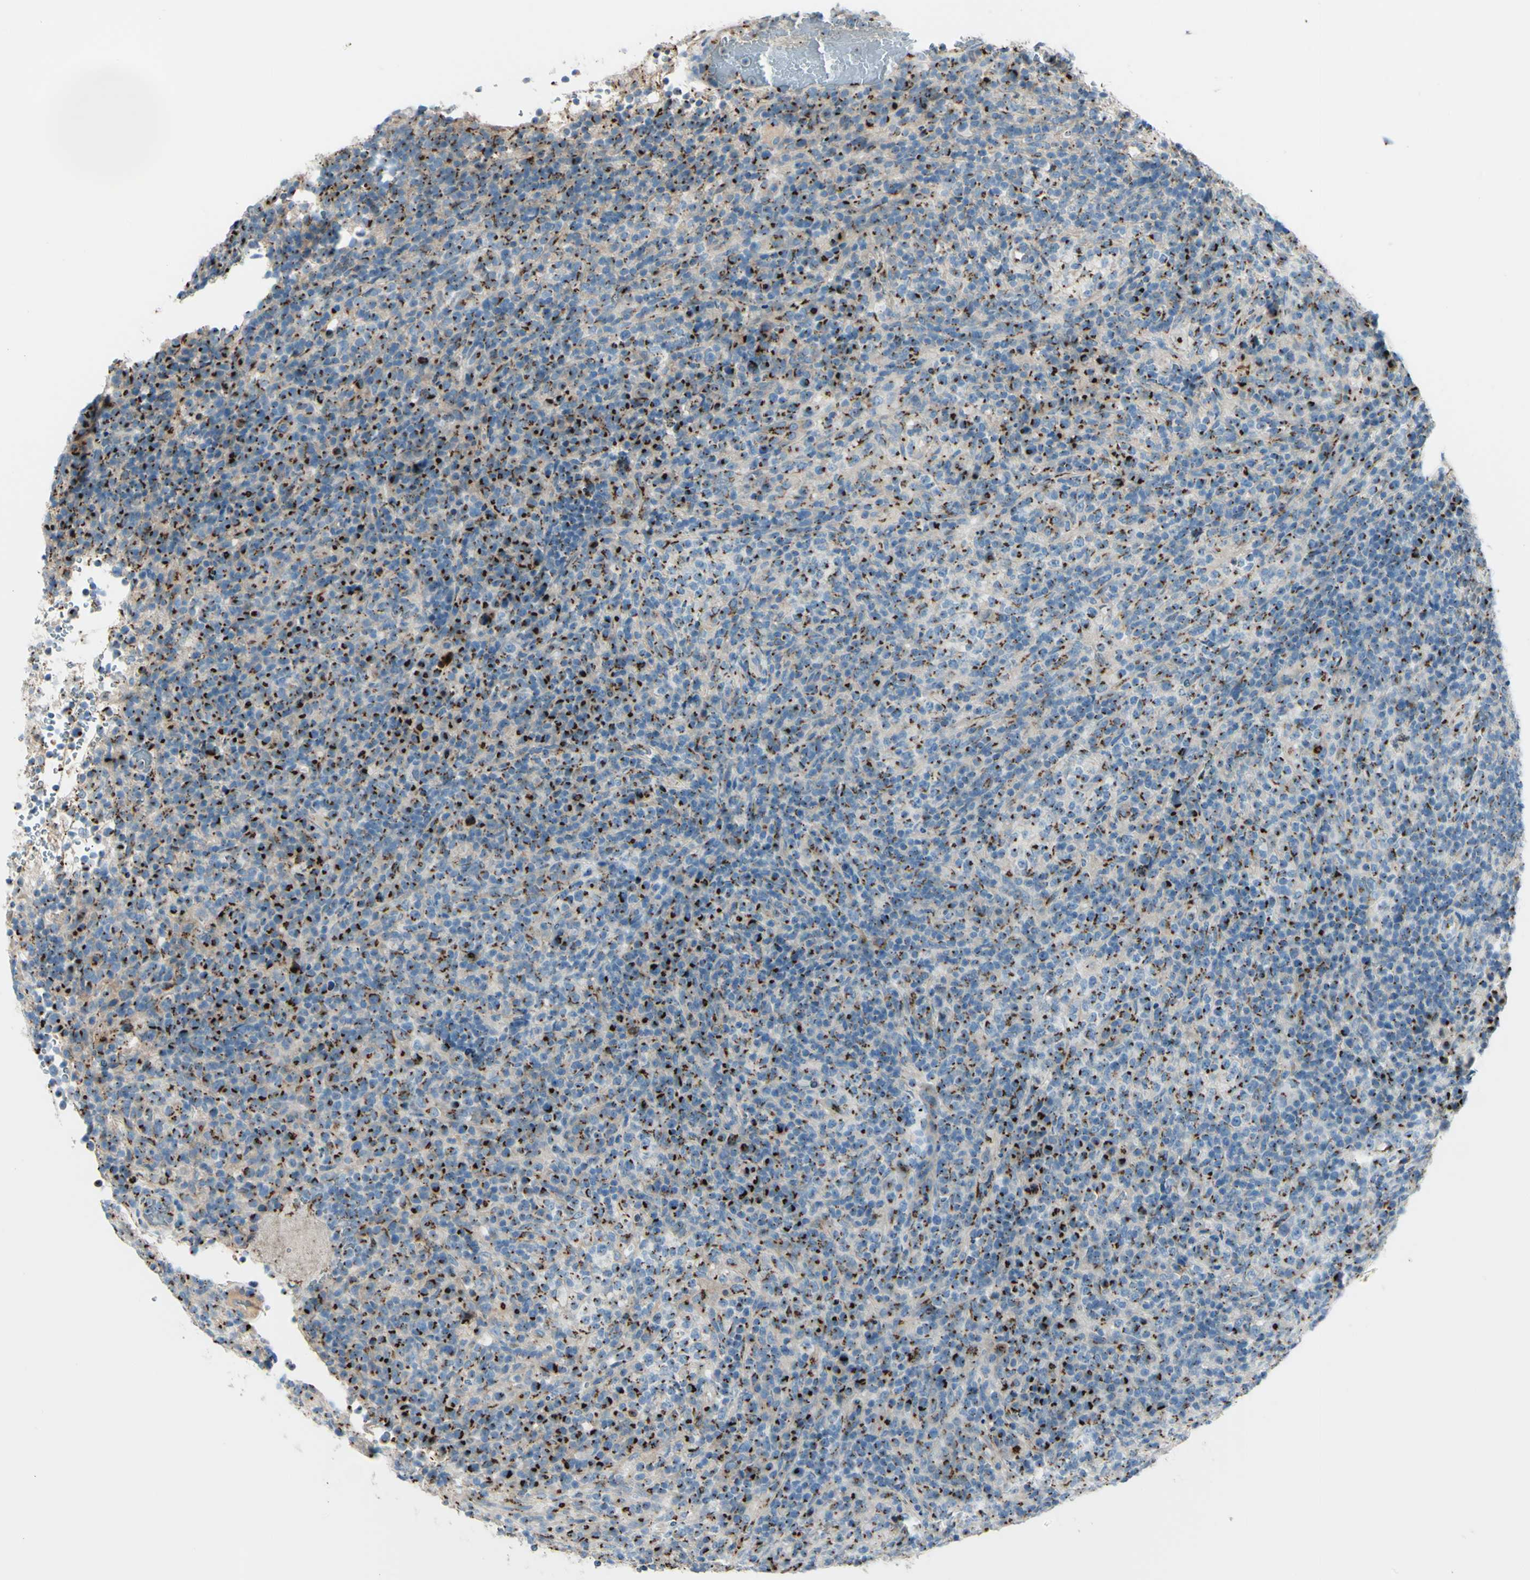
{"staining": {"intensity": "strong", "quantity": ">75%", "location": "cytoplasmic/membranous"}, "tissue": "lymphoma", "cell_type": "Tumor cells", "image_type": "cancer", "snomed": [{"axis": "morphology", "description": "Malignant lymphoma, non-Hodgkin's type, High grade"}, {"axis": "topography", "description": "Lymph node"}], "caption": "Protein staining of lymphoma tissue shows strong cytoplasmic/membranous staining in about >75% of tumor cells.", "gene": "B4GALT1", "patient": {"sex": "female", "age": 76}}